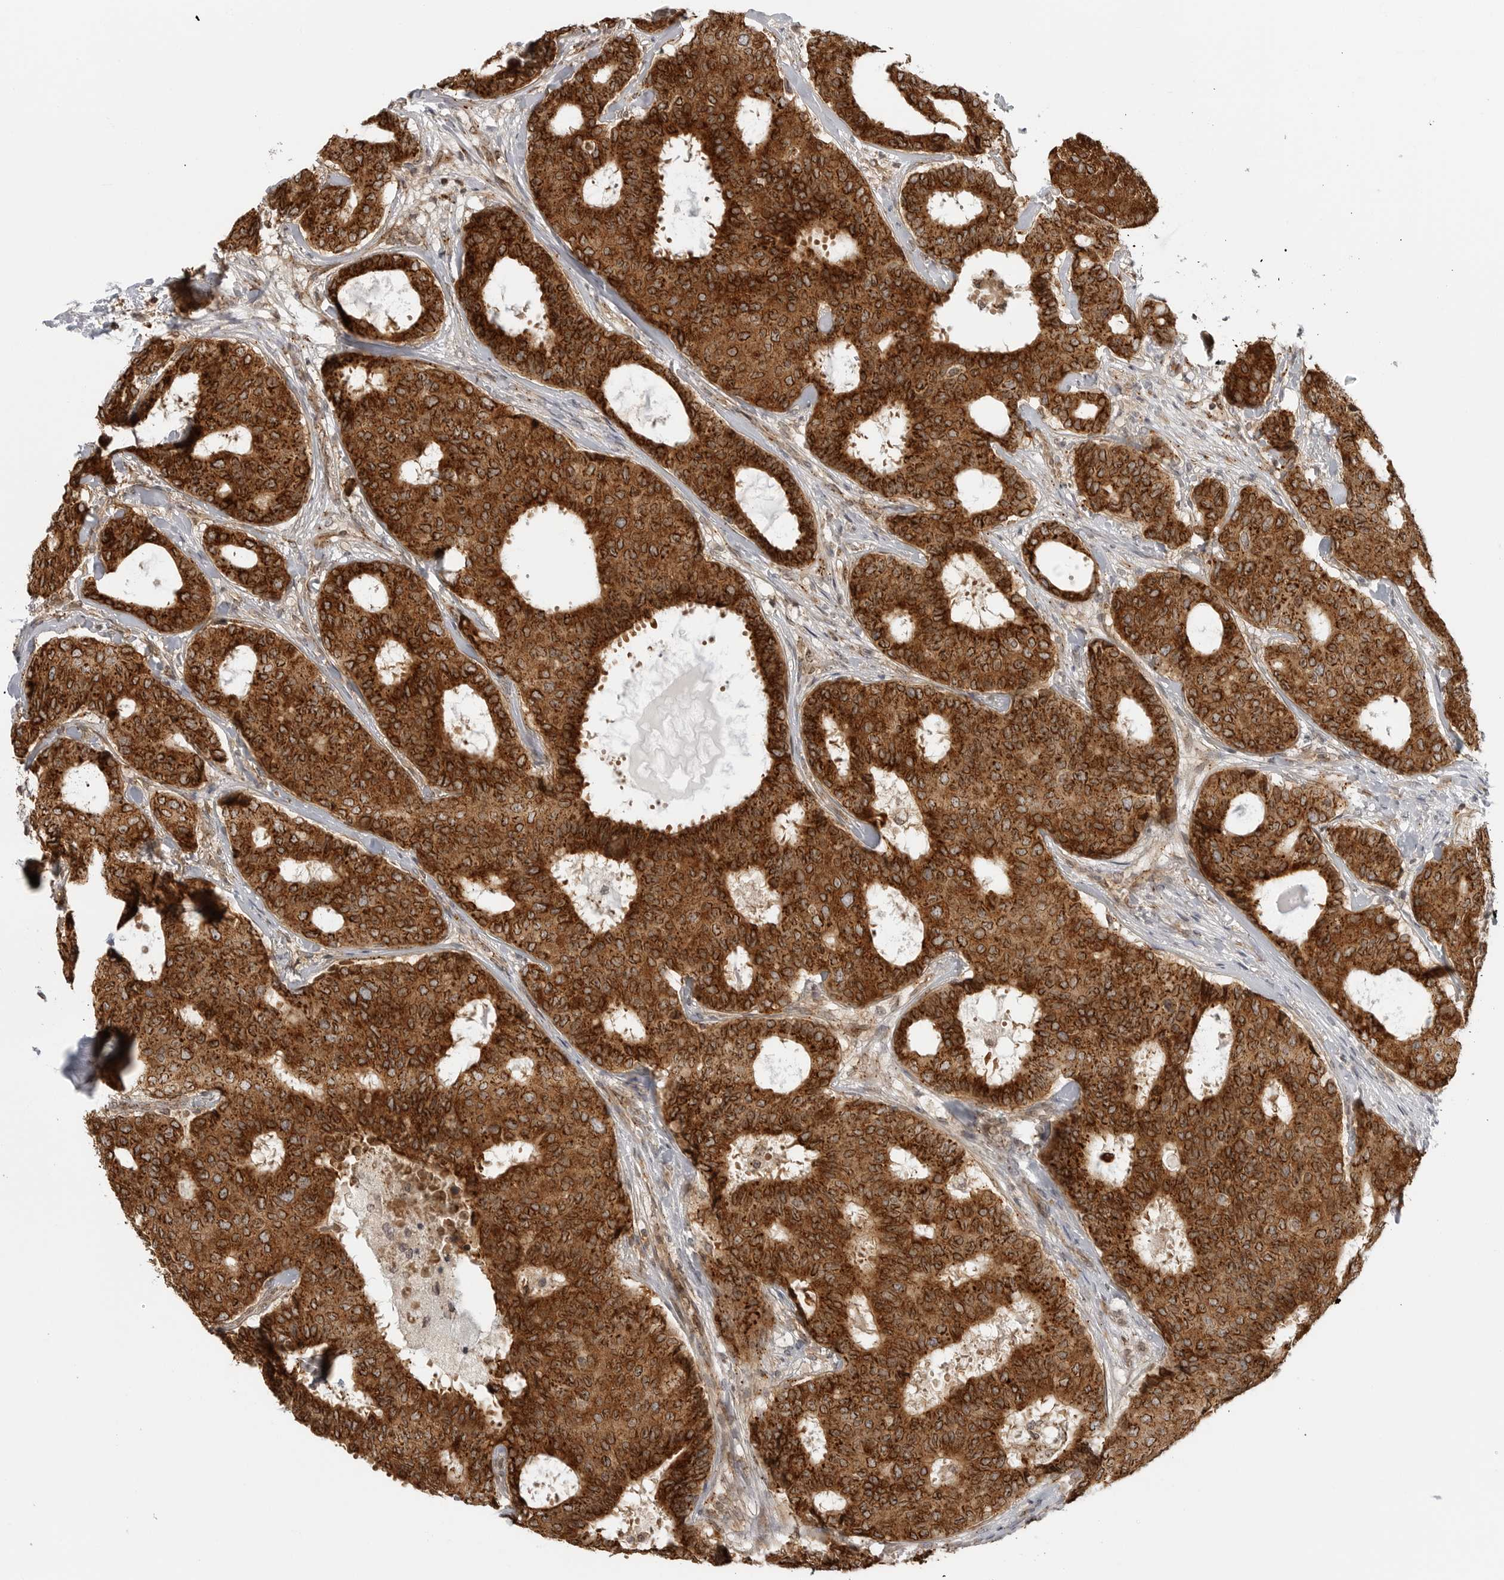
{"staining": {"intensity": "strong", "quantity": ">75%", "location": "cytoplasmic/membranous"}, "tissue": "breast cancer", "cell_type": "Tumor cells", "image_type": "cancer", "snomed": [{"axis": "morphology", "description": "Duct carcinoma"}, {"axis": "topography", "description": "Breast"}], "caption": "The histopathology image displays immunohistochemical staining of breast intraductal carcinoma. There is strong cytoplasmic/membranous staining is present in approximately >75% of tumor cells.", "gene": "COPA", "patient": {"sex": "female", "age": 75}}